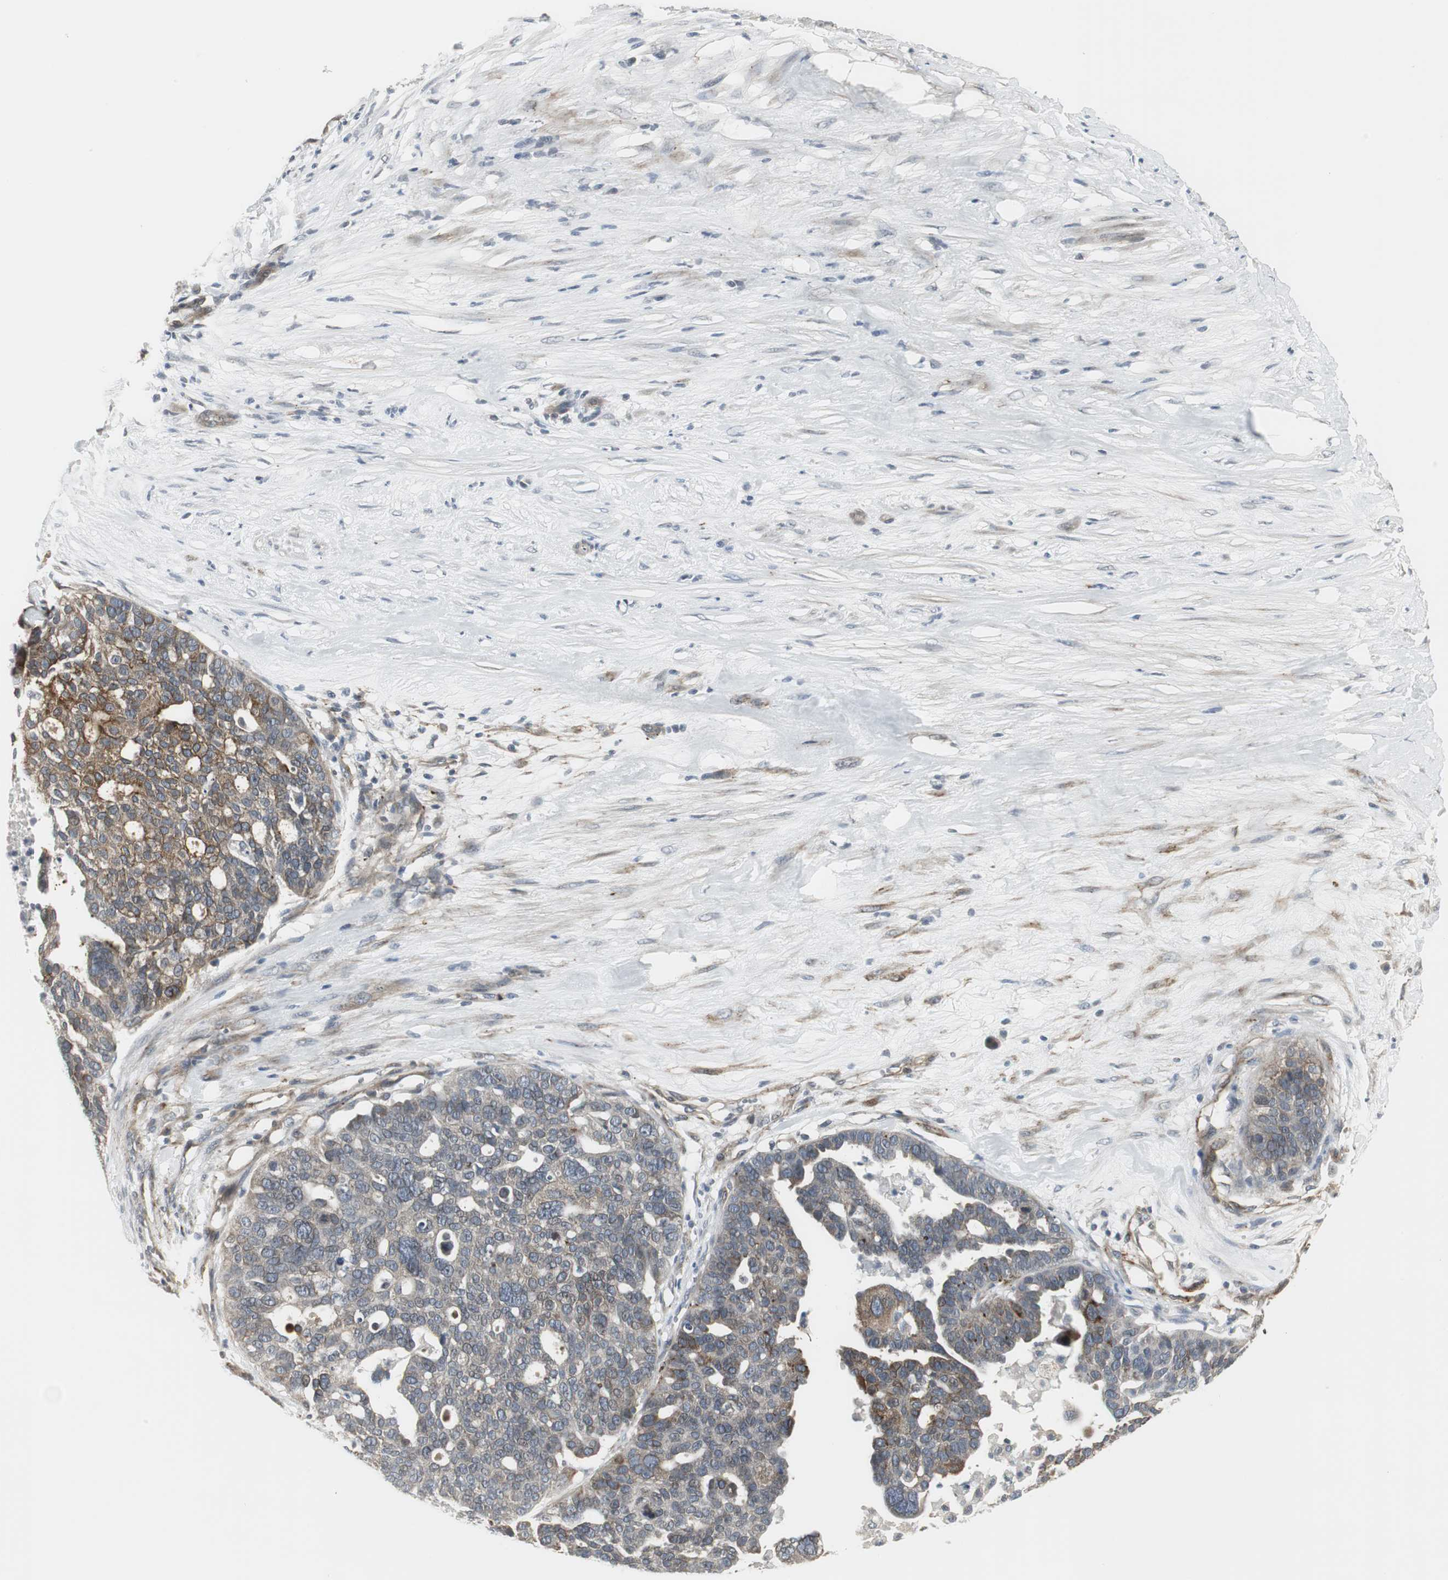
{"staining": {"intensity": "moderate", "quantity": "25%-75%", "location": "cytoplasmic/membranous"}, "tissue": "ovarian cancer", "cell_type": "Tumor cells", "image_type": "cancer", "snomed": [{"axis": "morphology", "description": "Cystadenocarcinoma, serous, NOS"}, {"axis": "topography", "description": "Ovary"}], "caption": "Ovarian cancer (serous cystadenocarcinoma) stained for a protein reveals moderate cytoplasmic/membranous positivity in tumor cells.", "gene": "SCYL3", "patient": {"sex": "female", "age": 59}}